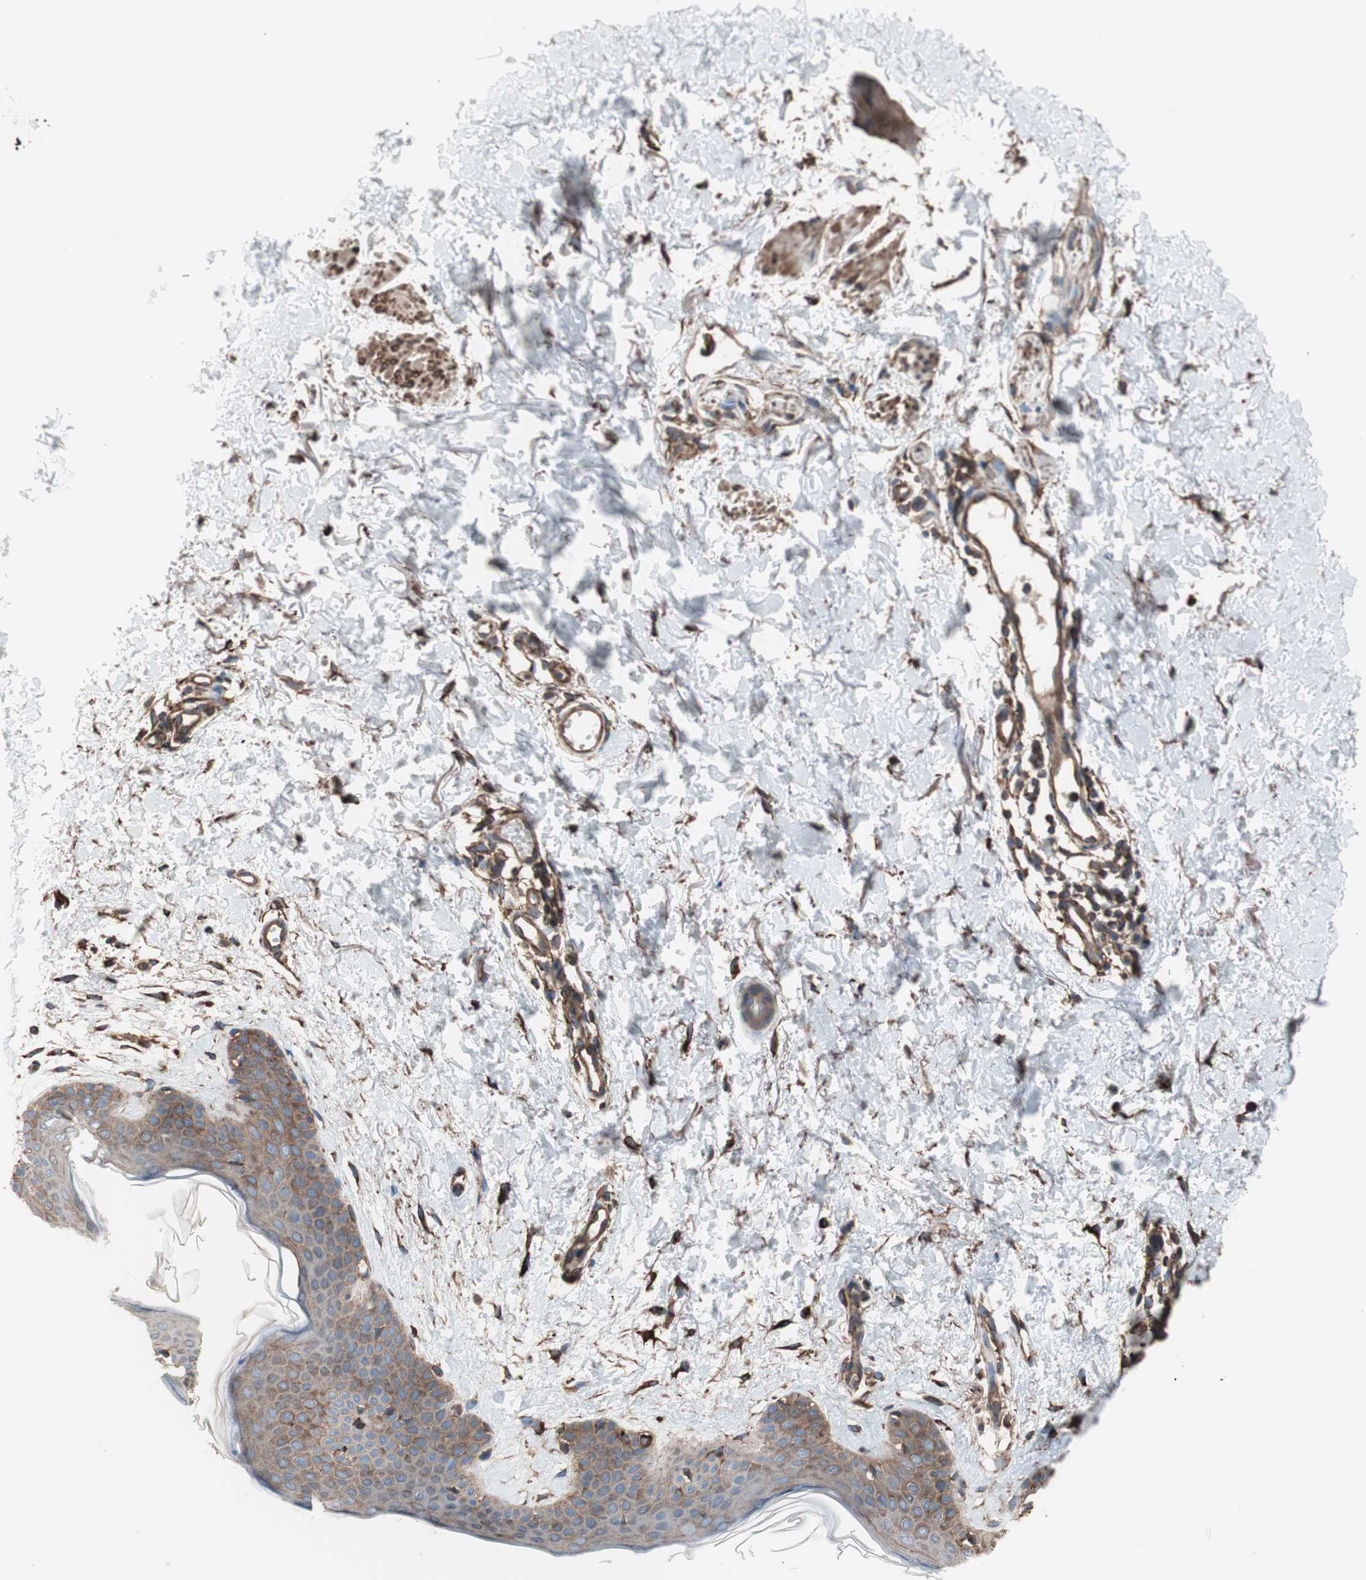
{"staining": {"intensity": "strong", "quantity": ">75%", "location": "cytoplasmic/membranous"}, "tissue": "skin", "cell_type": "Fibroblasts", "image_type": "normal", "snomed": [{"axis": "morphology", "description": "Normal tissue, NOS"}, {"axis": "topography", "description": "Skin"}], "caption": "High-power microscopy captured an immunohistochemistry (IHC) micrograph of unremarkable skin, revealing strong cytoplasmic/membranous positivity in approximately >75% of fibroblasts.", "gene": "GPSM2", "patient": {"sex": "female", "age": 56}}